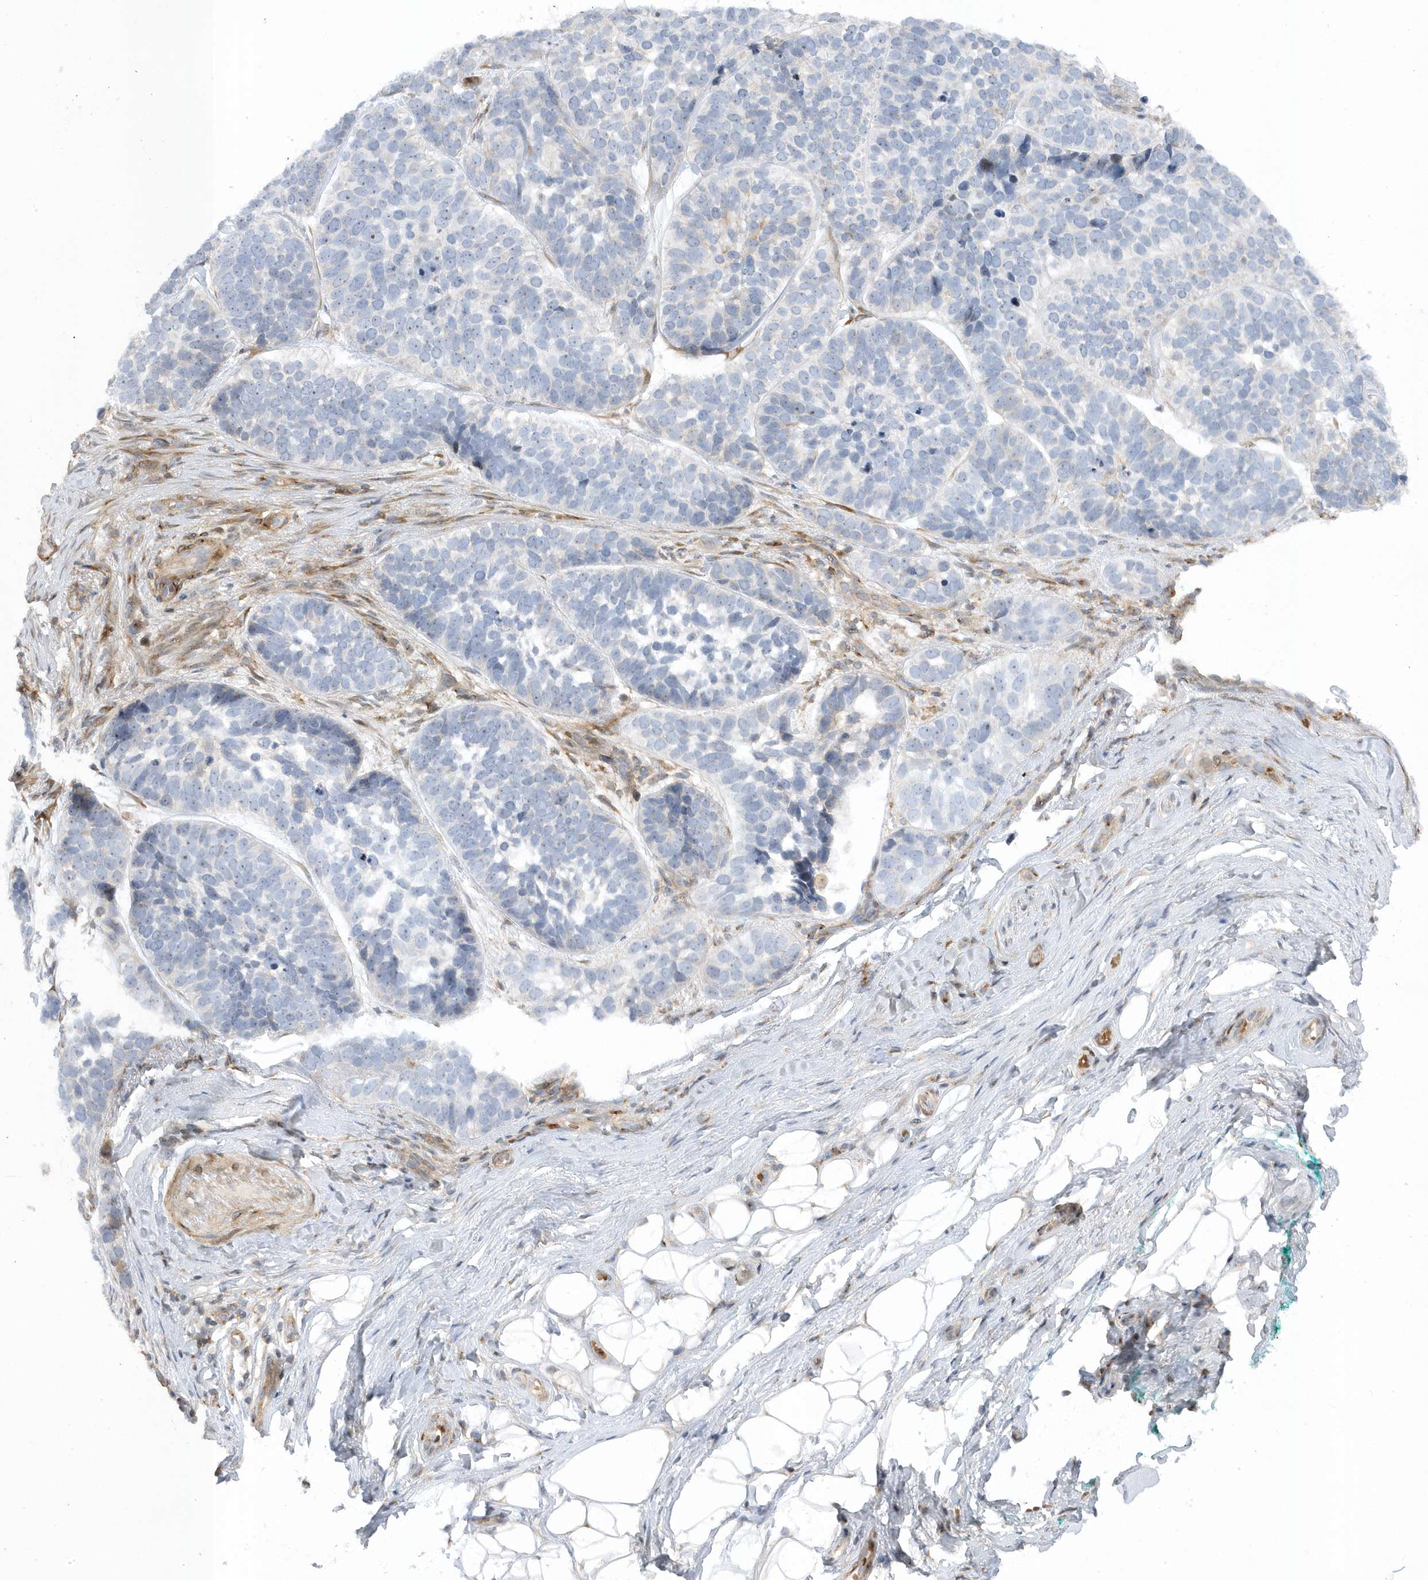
{"staining": {"intensity": "negative", "quantity": "none", "location": "none"}, "tissue": "skin cancer", "cell_type": "Tumor cells", "image_type": "cancer", "snomed": [{"axis": "morphology", "description": "Basal cell carcinoma"}, {"axis": "topography", "description": "Skin"}], "caption": "This is an IHC photomicrograph of skin basal cell carcinoma. There is no staining in tumor cells.", "gene": "MAP7D3", "patient": {"sex": "male", "age": 62}}